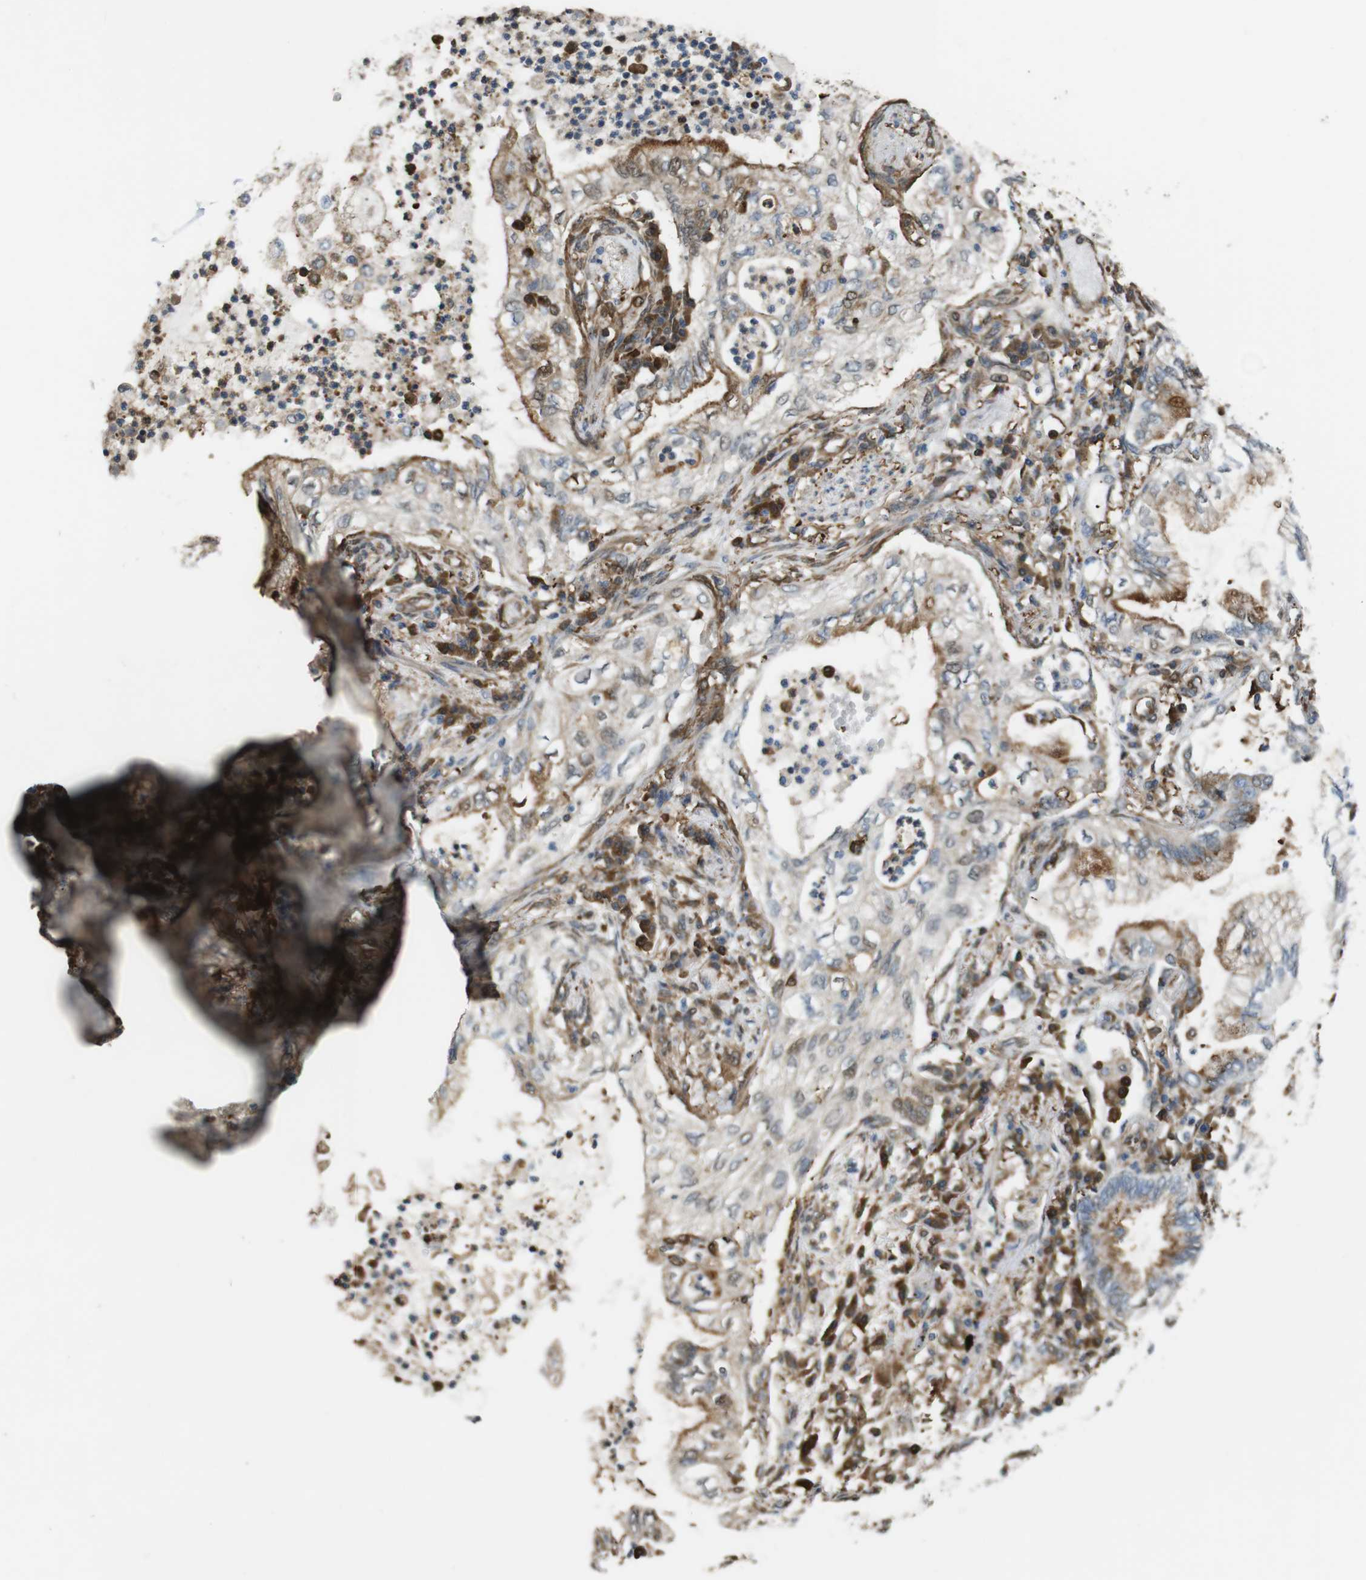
{"staining": {"intensity": "strong", "quantity": "25%-75%", "location": "cytoplasmic/membranous"}, "tissue": "lung cancer", "cell_type": "Tumor cells", "image_type": "cancer", "snomed": [{"axis": "morphology", "description": "Normal tissue, NOS"}, {"axis": "morphology", "description": "Adenocarcinoma, NOS"}, {"axis": "topography", "description": "Bronchus"}, {"axis": "topography", "description": "Lung"}], "caption": "A brown stain highlights strong cytoplasmic/membranous staining of a protein in human lung adenocarcinoma tumor cells.", "gene": "ARHGDIA", "patient": {"sex": "female", "age": 70}}